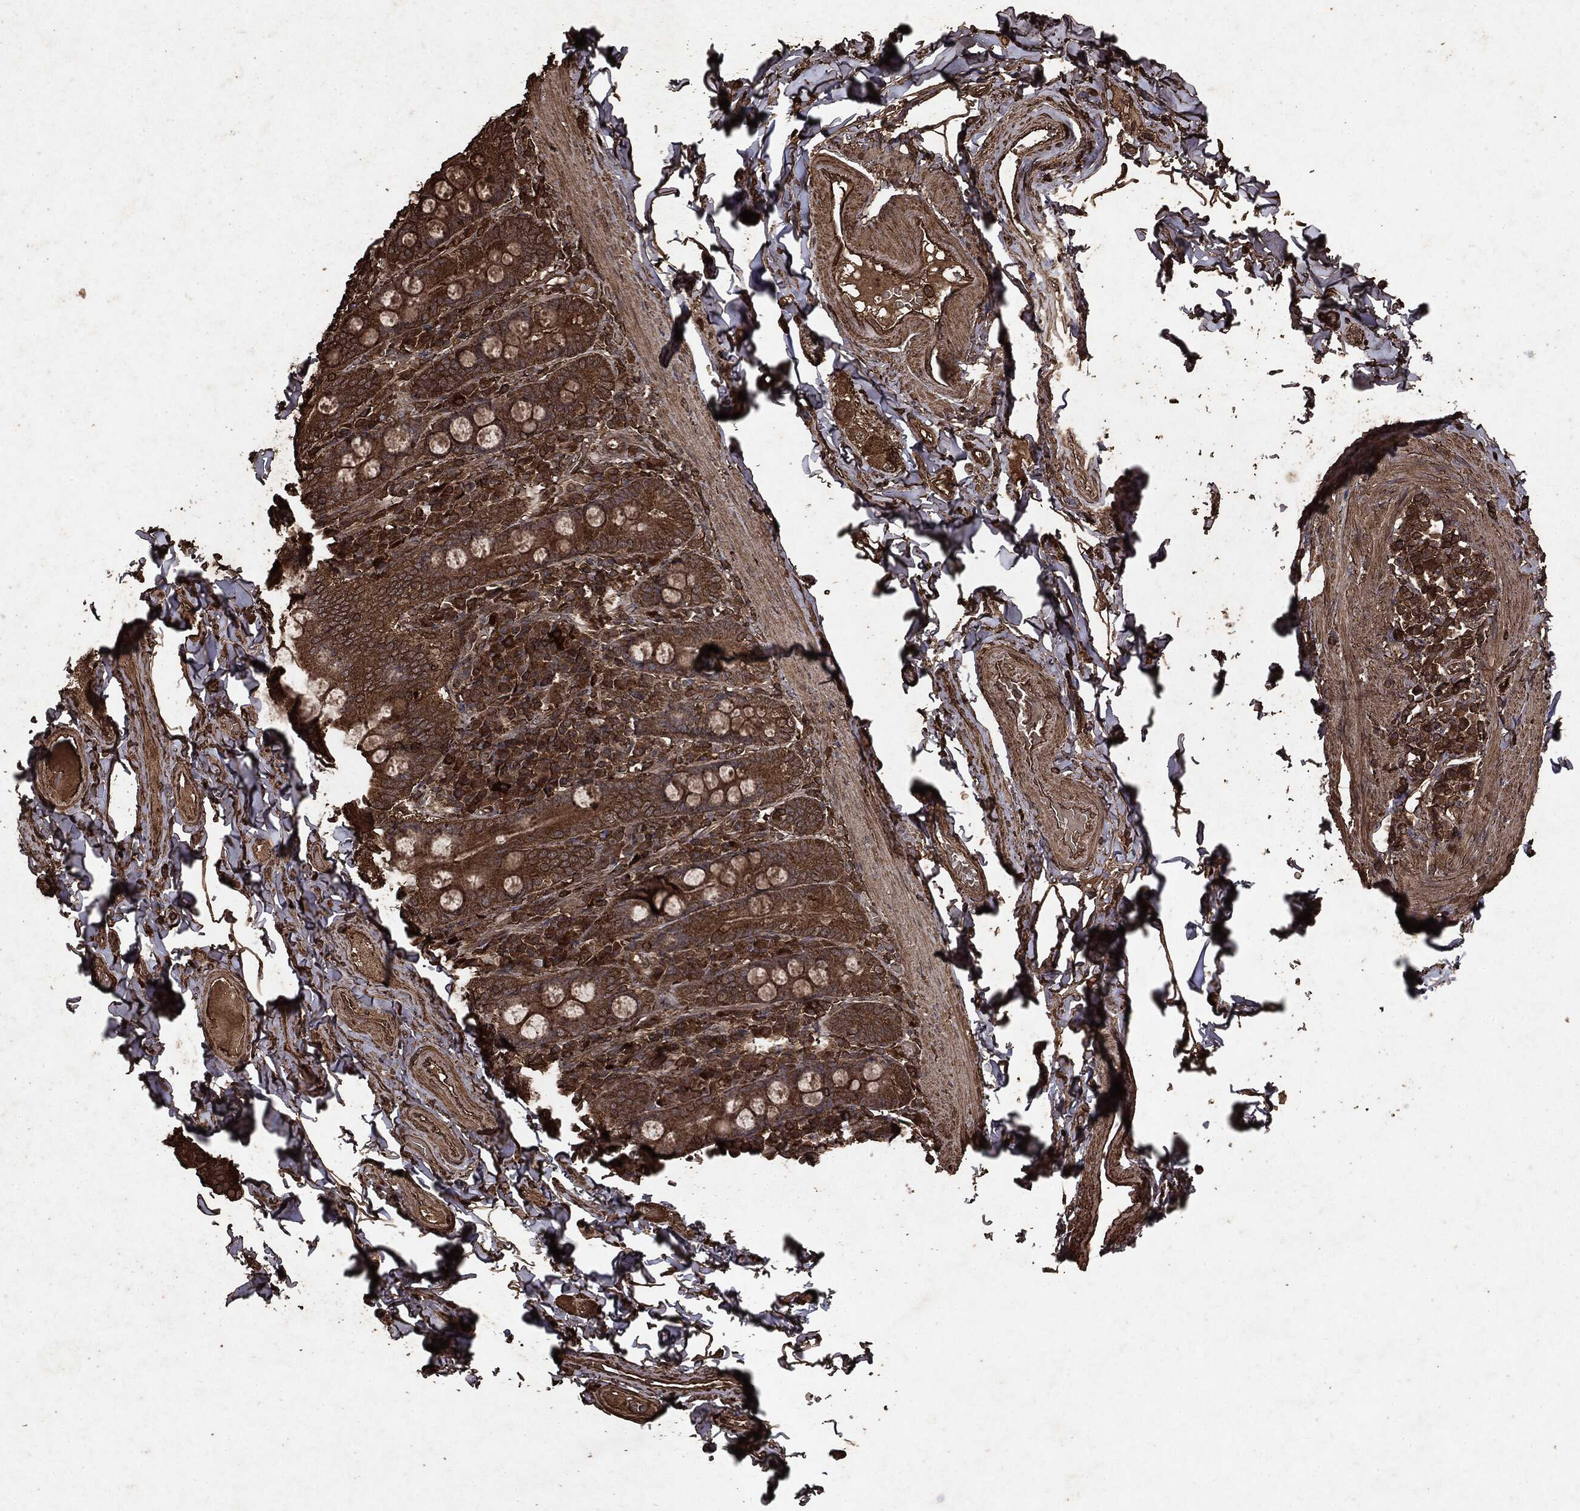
{"staining": {"intensity": "strong", "quantity": ">75%", "location": "cytoplasmic/membranous"}, "tissue": "soft tissue", "cell_type": "Fibroblasts", "image_type": "normal", "snomed": [{"axis": "morphology", "description": "Normal tissue, NOS"}, {"axis": "topography", "description": "Smooth muscle"}, {"axis": "topography", "description": "Duodenum"}, {"axis": "topography", "description": "Peripheral nerve tissue"}], "caption": "The immunohistochemical stain labels strong cytoplasmic/membranous expression in fibroblasts of unremarkable soft tissue. The staining is performed using DAB brown chromogen to label protein expression. The nuclei are counter-stained blue using hematoxylin.", "gene": "ARAF", "patient": {"sex": "female", "age": 61}}